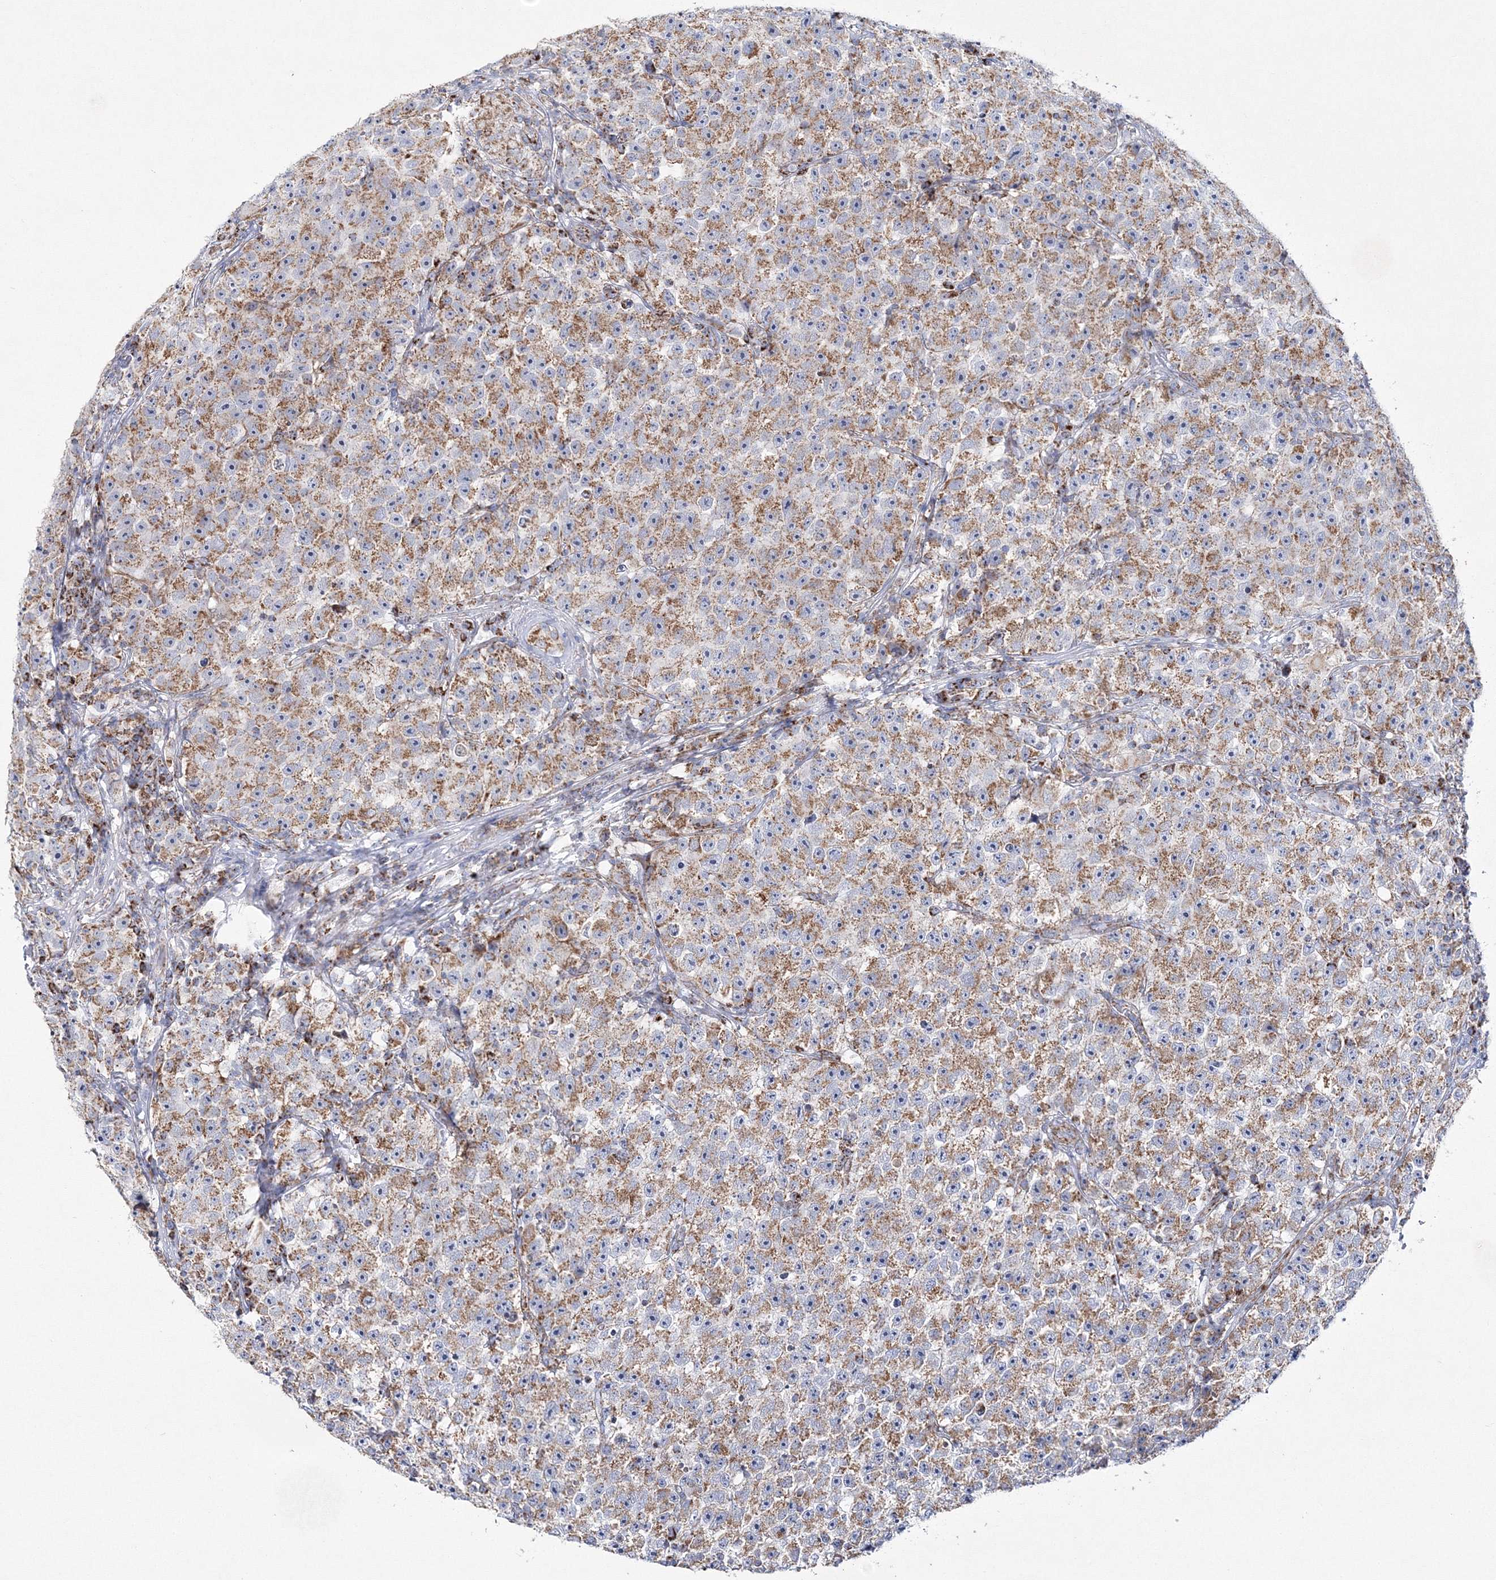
{"staining": {"intensity": "moderate", "quantity": ">75%", "location": "cytoplasmic/membranous"}, "tissue": "testis cancer", "cell_type": "Tumor cells", "image_type": "cancer", "snomed": [{"axis": "morphology", "description": "Seminoma, NOS"}, {"axis": "topography", "description": "Testis"}], "caption": "The immunohistochemical stain labels moderate cytoplasmic/membranous expression in tumor cells of testis seminoma tissue. The staining was performed using DAB, with brown indicating positive protein expression. Nuclei are stained blue with hematoxylin.", "gene": "HIBCH", "patient": {"sex": "male", "age": 22}}